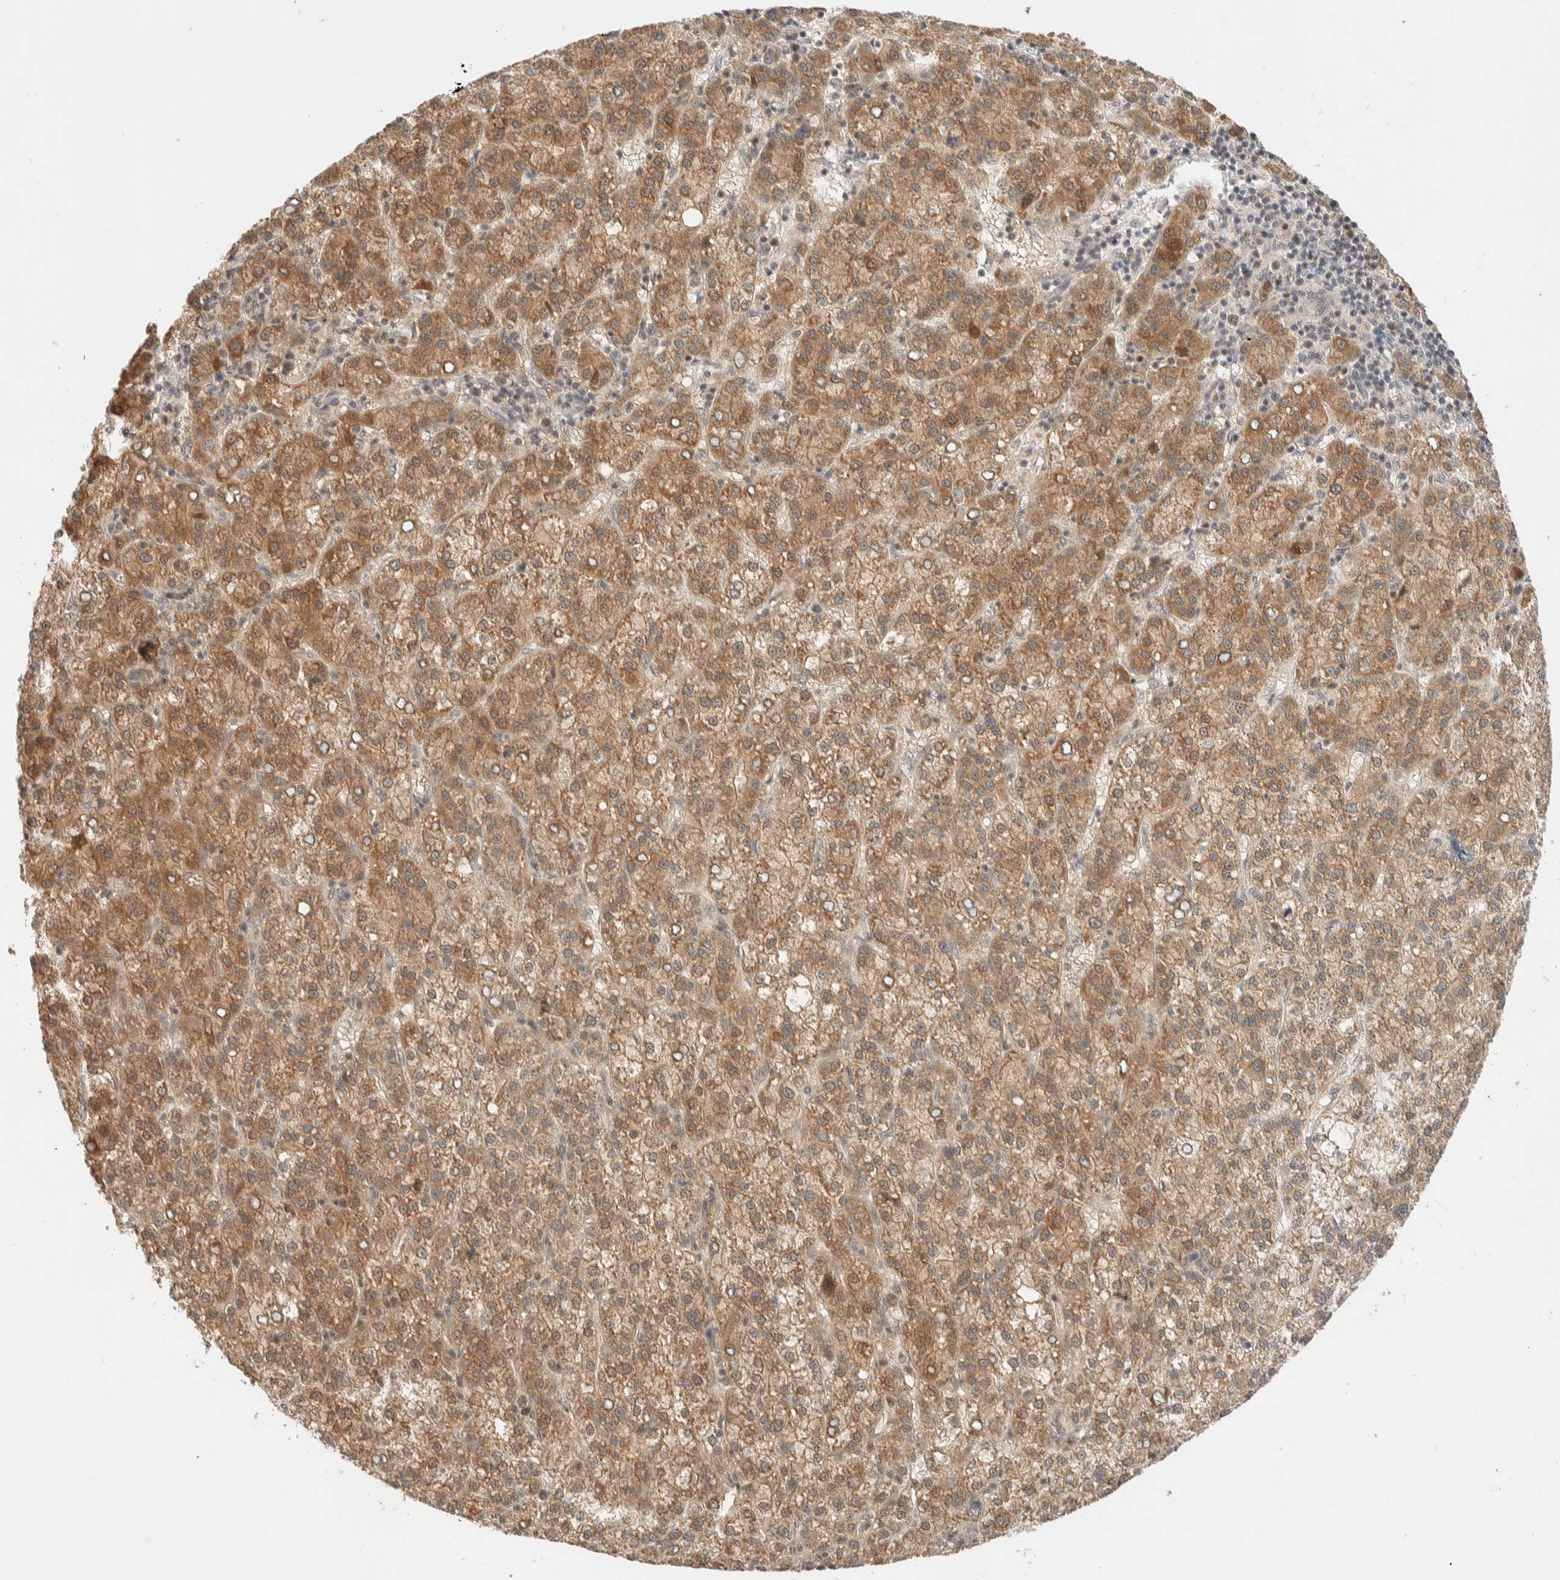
{"staining": {"intensity": "moderate", "quantity": ">75%", "location": "cytoplasmic/membranous"}, "tissue": "liver cancer", "cell_type": "Tumor cells", "image_type": "cancer", "snomed": [{"axis": "morphology", "description": "Carcinoma, Hepatocellular, NOS"}, {"axis": "topography", "description": "Liver"}], "caption": "A medium amount of moderate cytoplasmic/membranous expression is seen in about >75% of tumor cells in hepatocellular carcinoma (liver) tissue. (DAB IHC, brown staining for protein, blue staining for nuclei).", "gene": "C8orf76", "patient": {"sex": "female", "age": 58}}